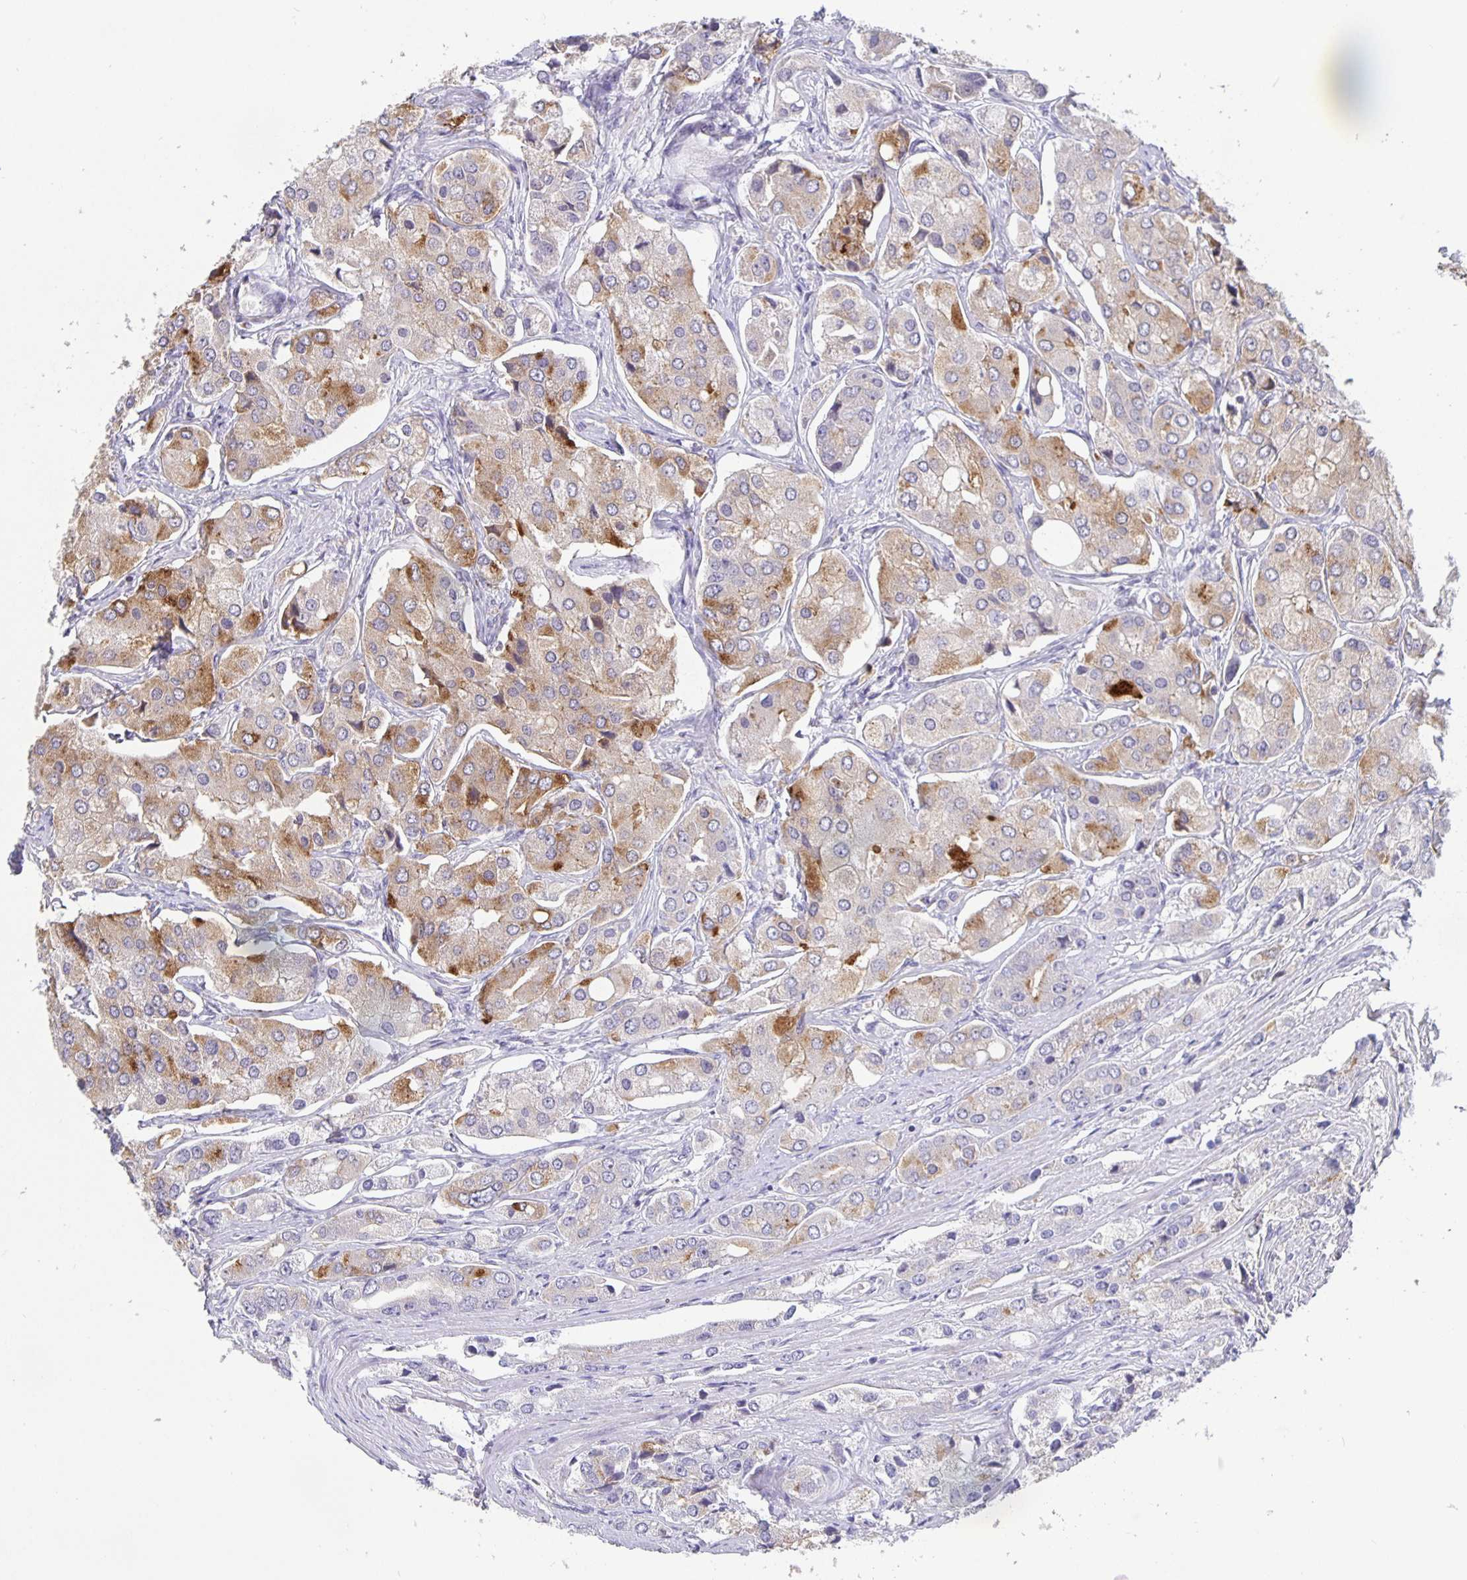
{"staining": {"intensity": "moderate", "quantity": "<25%", "location": "cytoplasmic/membranous"}, "tissue": "prostate cancer", "cell_type": "Tumor cells", "image_type": "cancer", "snomed": [{"axis": "morphology", "description": "Adenocarcinoma, Low grade"}, {"axis": "topography", "description": "Prostate"}], "caption": "This photomicrograph shows prostate cancer (low-grade adenocarcinoma) stained with IHC to label a protein in brown. The cytoplasmic/membranous of tumor cells show moderate positivity for the protein. Nuclei are counter-stained blue.", "gene": "GDF15", "patient": {"sex": "male", "age": 69}}